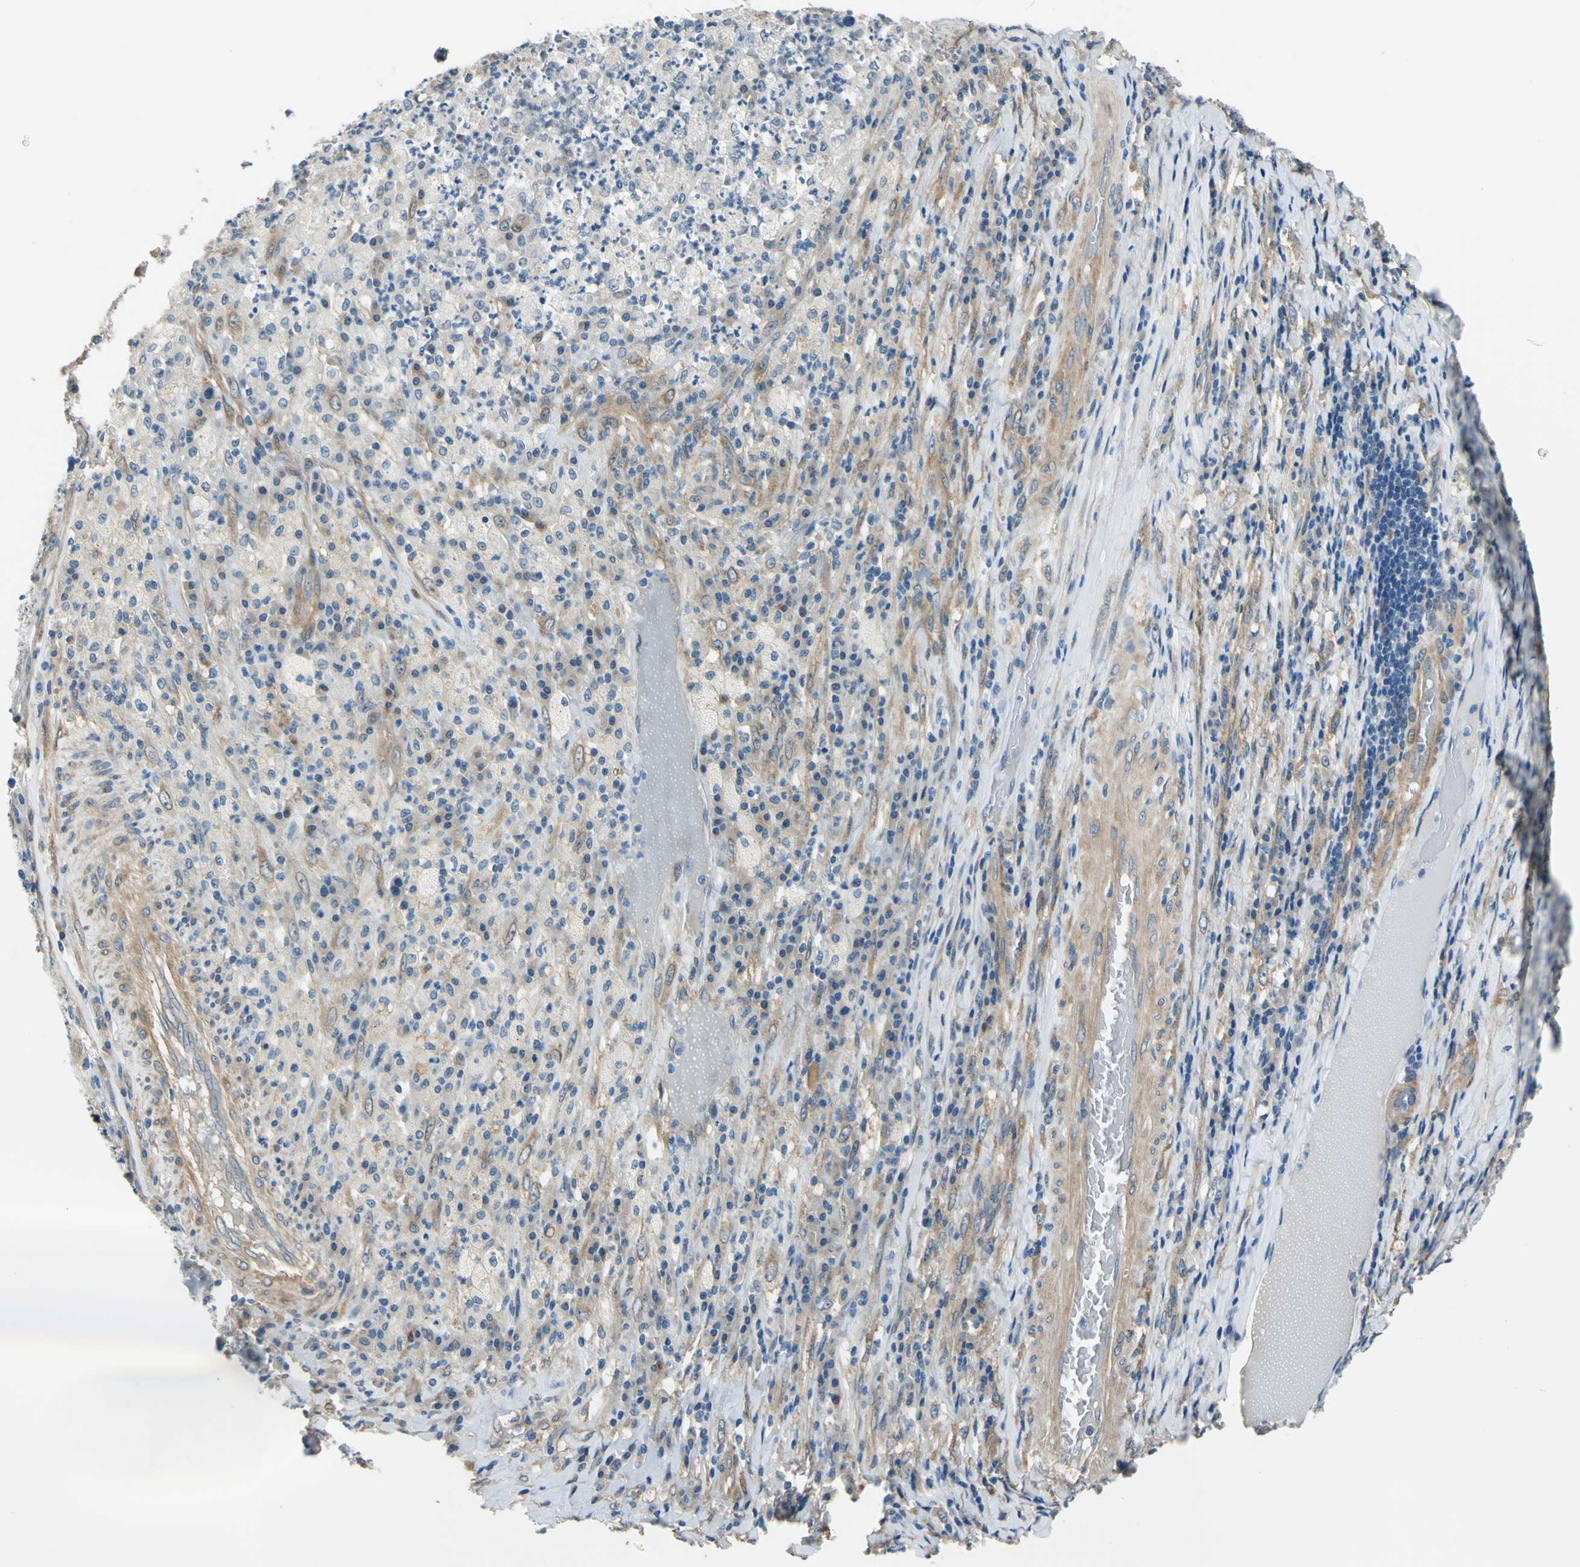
{"staining": {"intensity": "weak", "quantity": "25%-75%", "location": "cytoplasmic/membranous"}, "tissue": "testis cancer", "cell_type": "Tumor cells", "image_type": "cancer", "snomed": [{"axis": "morphology", "description": "Necrosis, NOS"}, {"axis": "morphology", "description": "Carcinoma, Embryonal, NOS"}, {"axis": "topography", "description": "Testis"}], "caption": "An image of human embryonal carcinoma (testis) stained for a protein demonstrates weak cytoplasmic/membranous brown staining in tumor cells. The staining was performed using DAB to visualize the protein expression in brown, while the nuclei were stained in blue with hematoxylin (Magnification: 20x).", "gene": "CDC42EP1", "patient": {"sex": "male", "age": 19}}